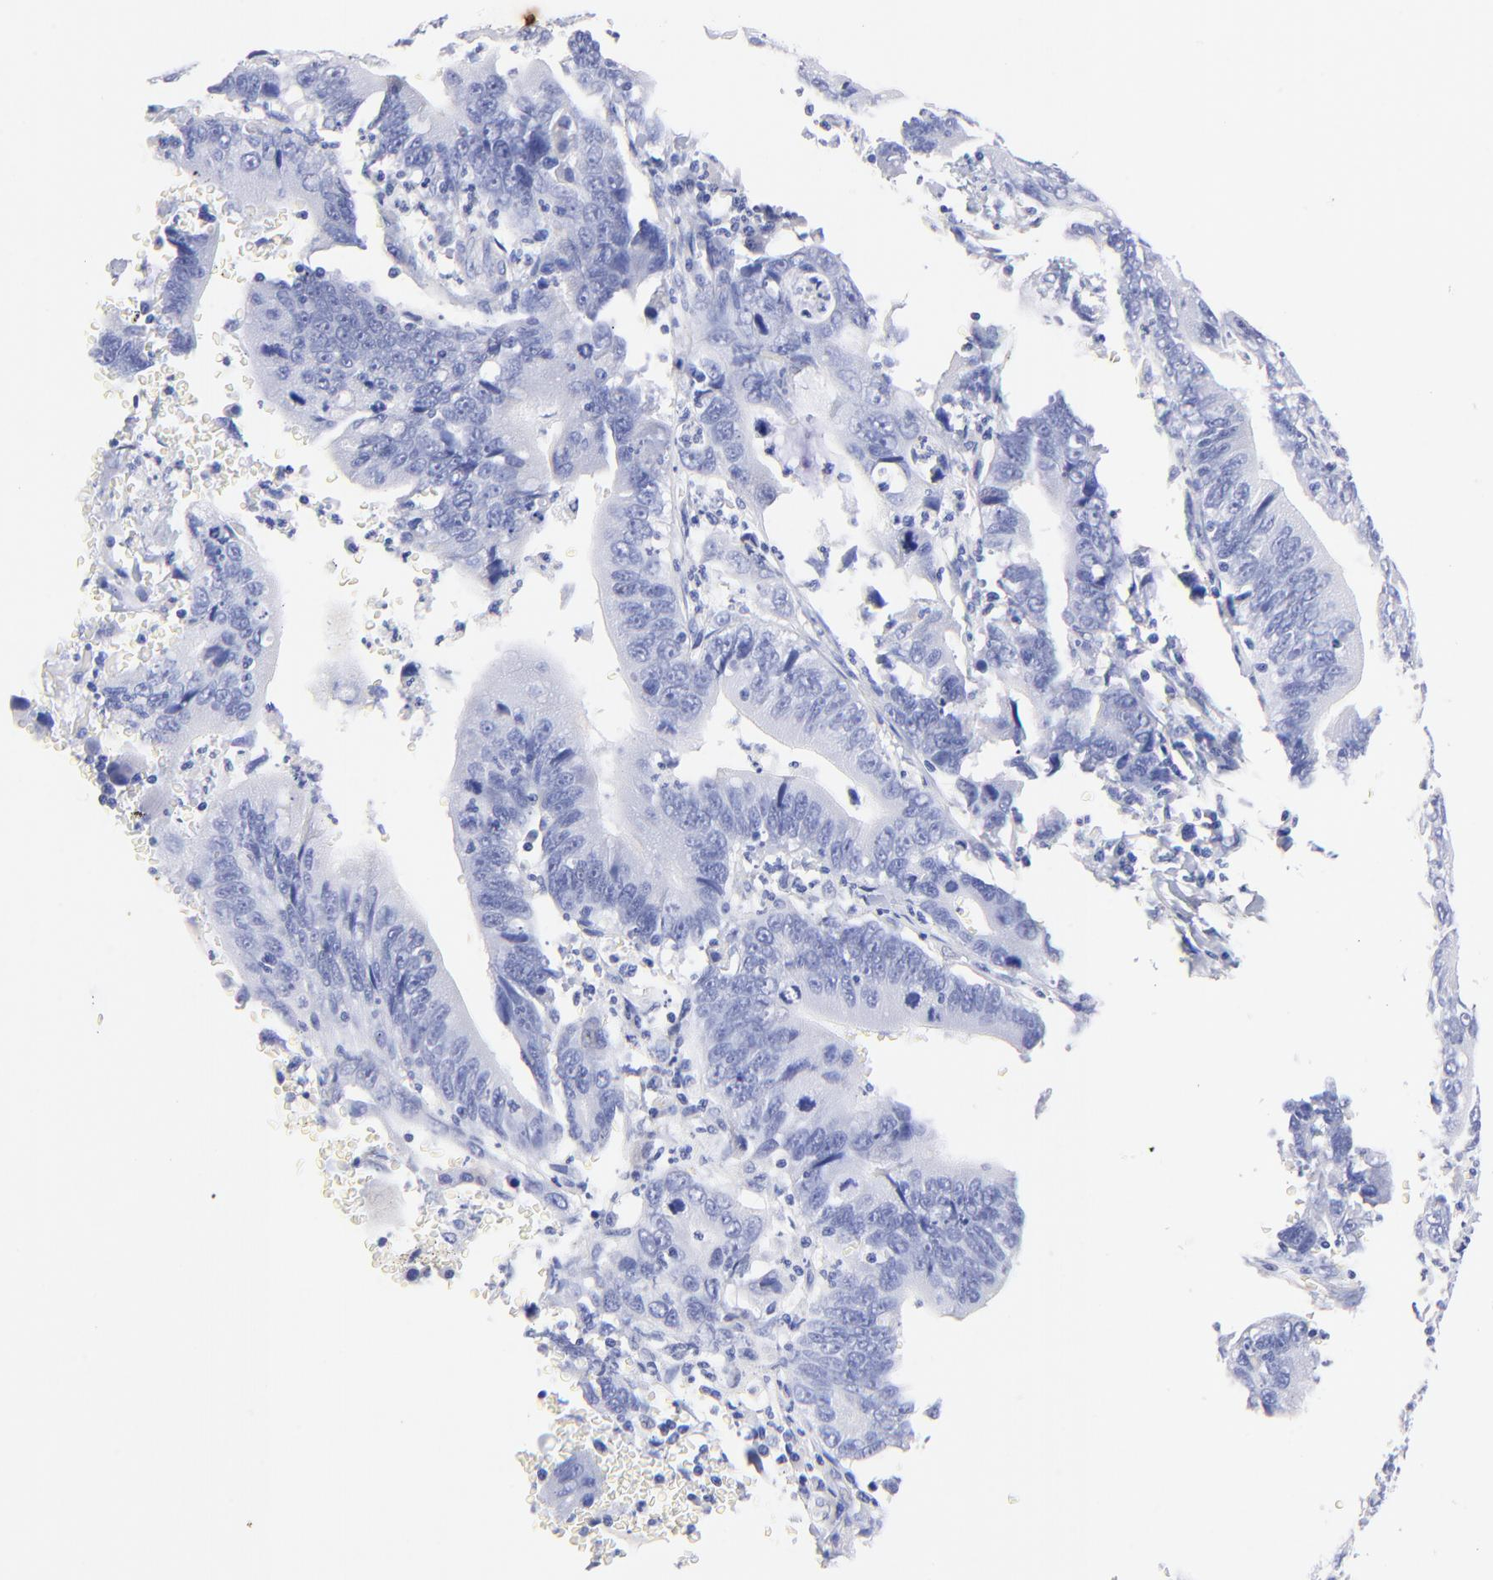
{"staining": {"intensity": "negative", "quantity": "none", "location": "none"}, "tissue": "stomach cancer", "cell_type": "Tumor cells", "image_type": "cancer", "snomed": [{"axis": "morphology", "description": "Adenocarcinoma, NOS"}, {"axis": "topography", "description": "Stomach, upper"}], "caption": "The micrograph shows no staining of tumor cells in stomach cancer. (Stains: DAB (3,3'-diaminobenzidine) IHC with hematoxylin counter stain, Microscopy: brightfield microscopy at high magnification).", "gene": "HORMAD2", "patient": {"sex": "male", "age": 63}}